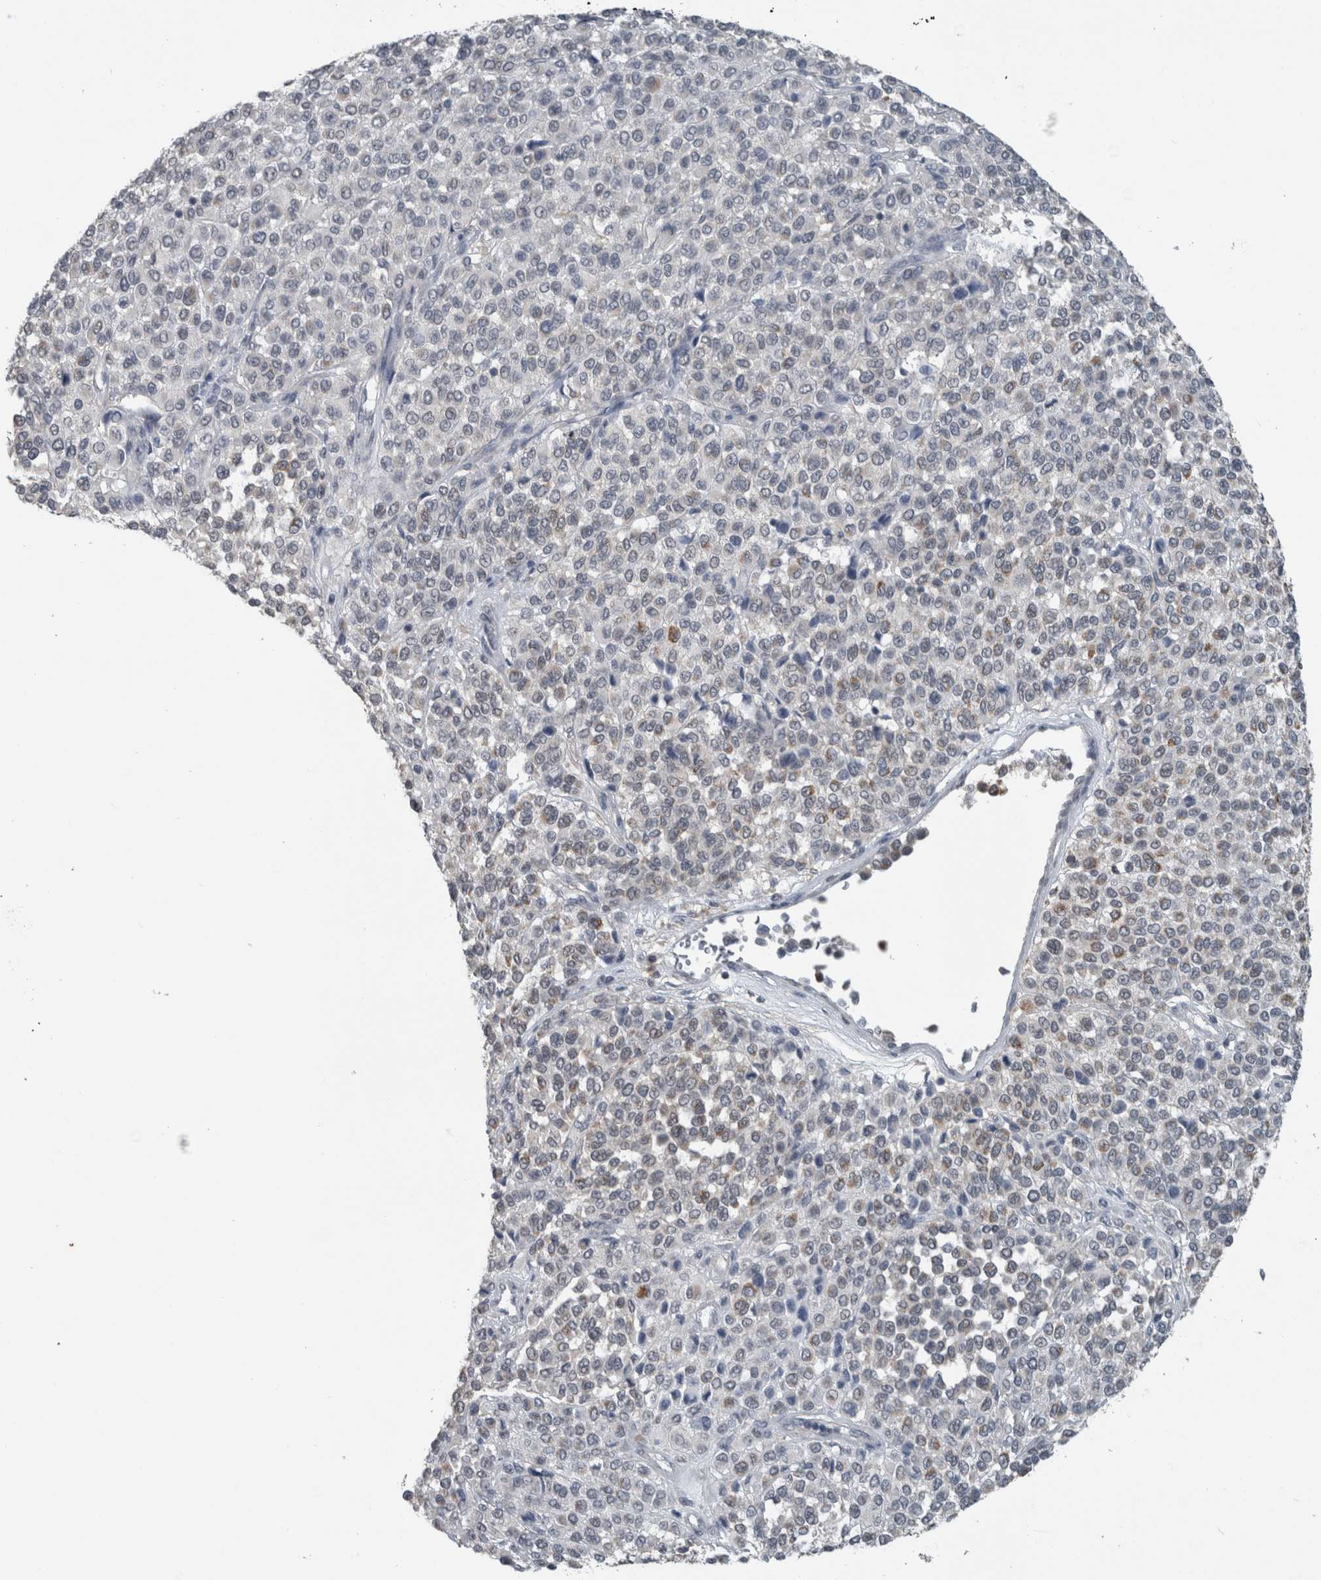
{"staining": {"intensity": "negative", "quantity": "none", "location": "none"}, "tissue": "melanoma", "cell_type": "Tumor cells", "image_type": "cancer", "snomed": [{"axis": "morphology", "description": "Malignant melanoma, Metastatic site"}, {"axis": "topography", "description": "Pancreas"}], "caption": "Tumor cells show no significant protein expression in malignant melanoma (metastatic site). (DAB immunohistochemistry (IHC) visualized using brightfield microscopy, high magnification).", "gene": "ACSF2", "patient": {"sex": "female", "age": 30}}